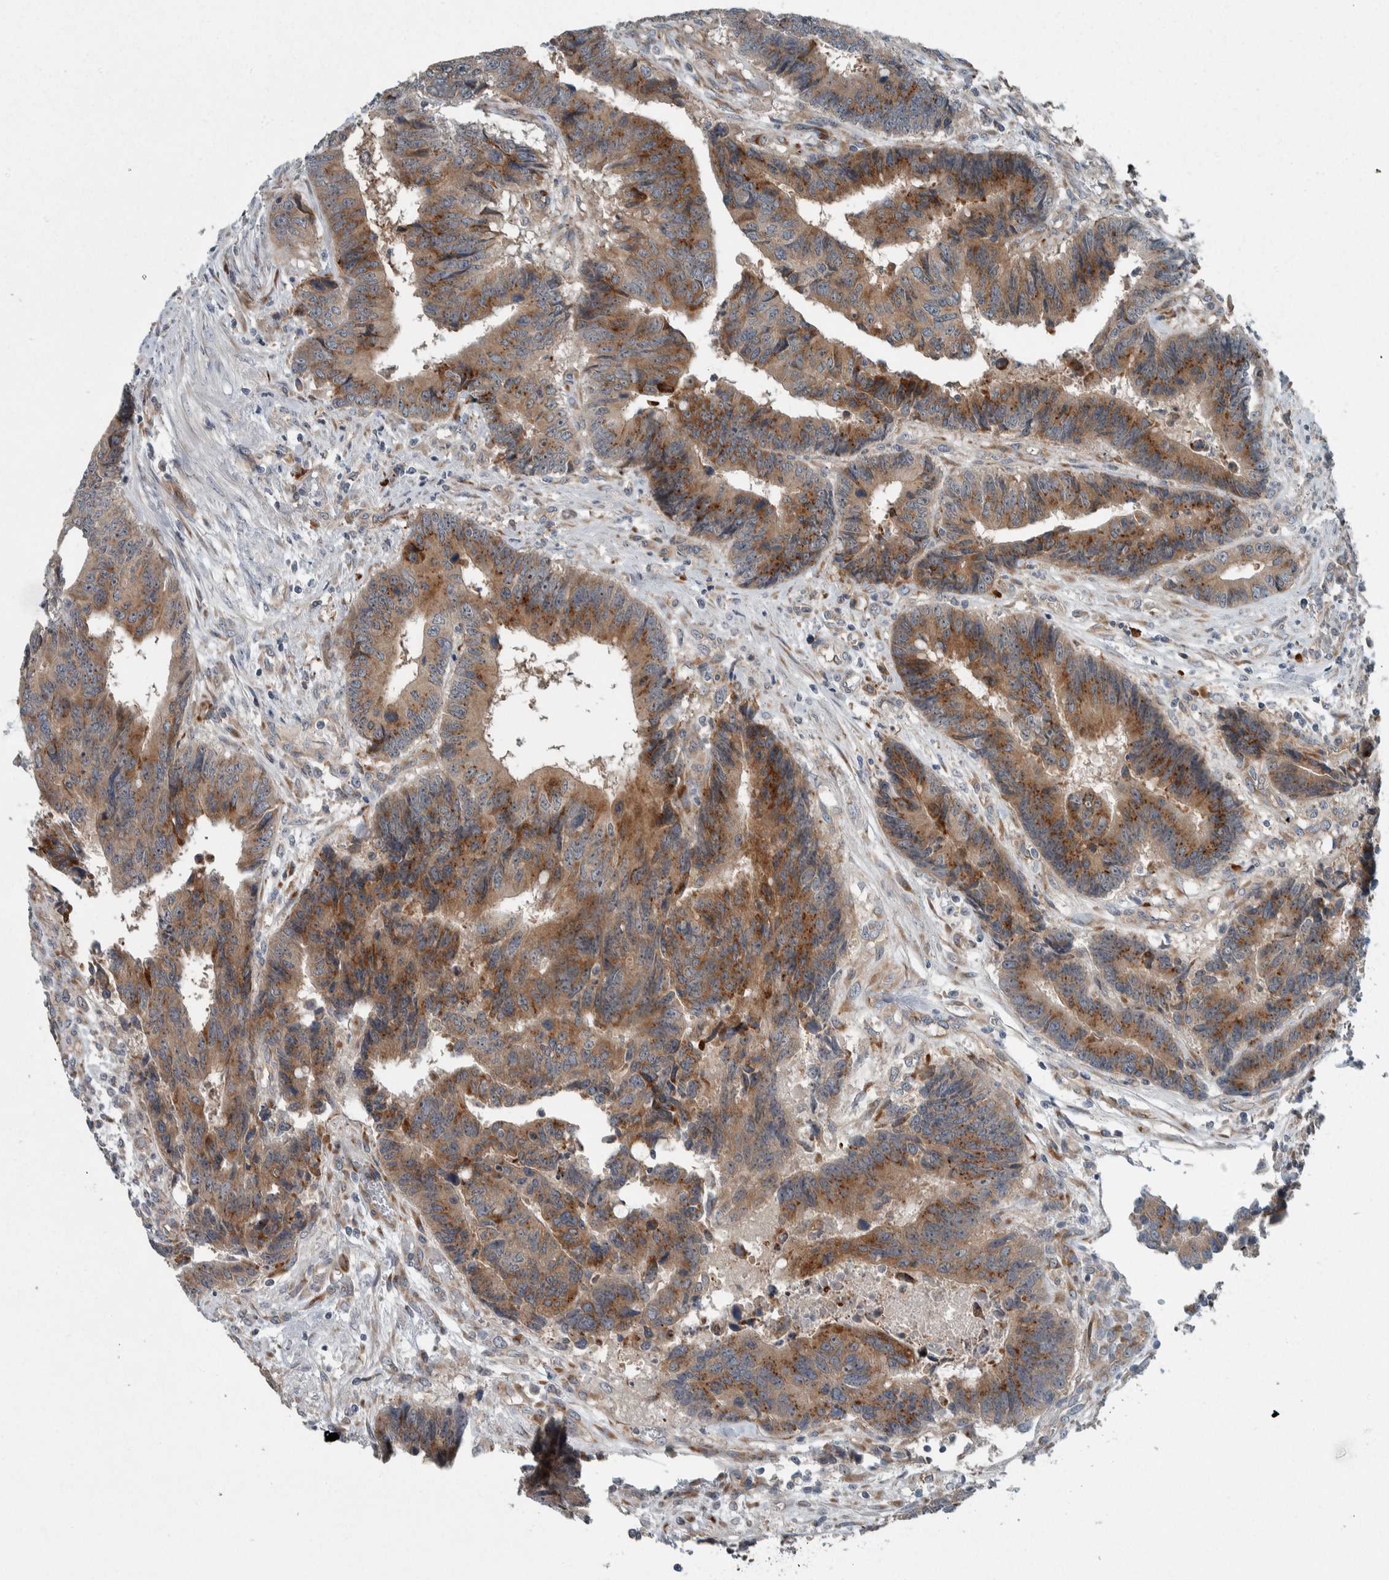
{"staining": {"intensity": "moderate", "quantity": ">75%", "location": "cytoplasmic/membranous"}, "tissue": "colorectal cancer", "cell_type": "Tumor cells", "image_type": "cancer", "snomed": [{"axis": "morphology", "description": "Adenocarcinoma, NOS"}, {"axis": "topography", "description": "Rectum"}], "caption": "DAB immunohistochemical staining of colorectal adenocarcinoma displays moderate cytoplasmic/membranous protein expression in about >75% of tumor cells. The protein is stained brown, and the nuclei are stained in blue (DAB (3,3'-diaminobenzidine) IHC with brightfield microscopy, high magnification).", "gene": "USP25", "patient": {"sex": "male", "age": 84}}